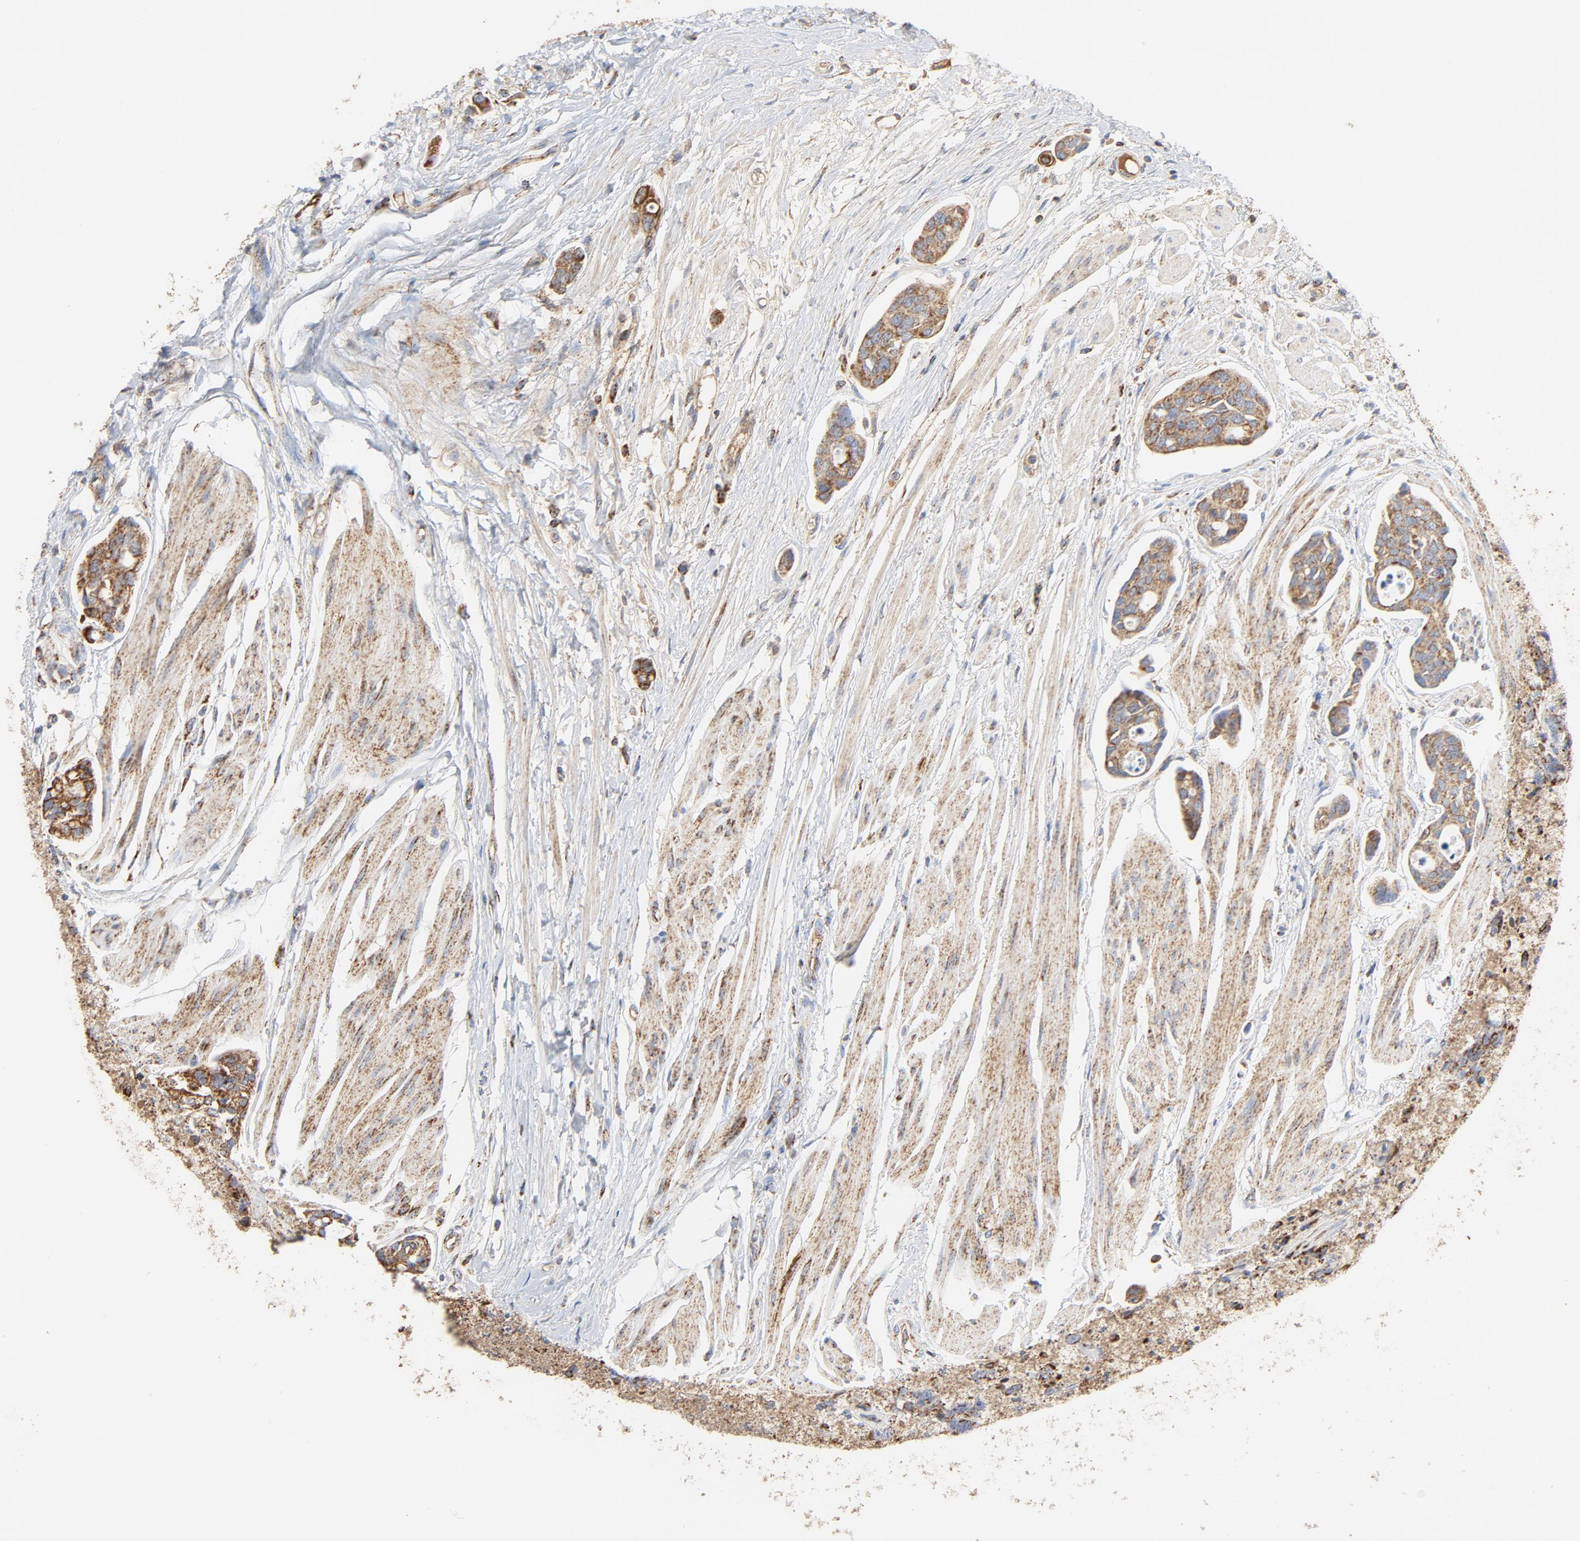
{"staining": {"intensity": "strong", "quantity": ">75%", "location": "cytoplasmic/membranous"}, "tissue": "urothelial cancer", "cell_type": "Tumor cells", "image_type": "cancer", "snomed": [{"axis": "morphology", "description": "Urothelial carcinoma, High grade"}, {"axis": "topography", "description": "Urinary bladder"}], "caption": "Human high-grade urothelial carcinoma stained with a brown dye displays strong cytoplasmic/membranous positive positivity in approximately >75% of tumor cells.", "gene": "PCNX4", "patient": {"sex": "male", "age": 78}}